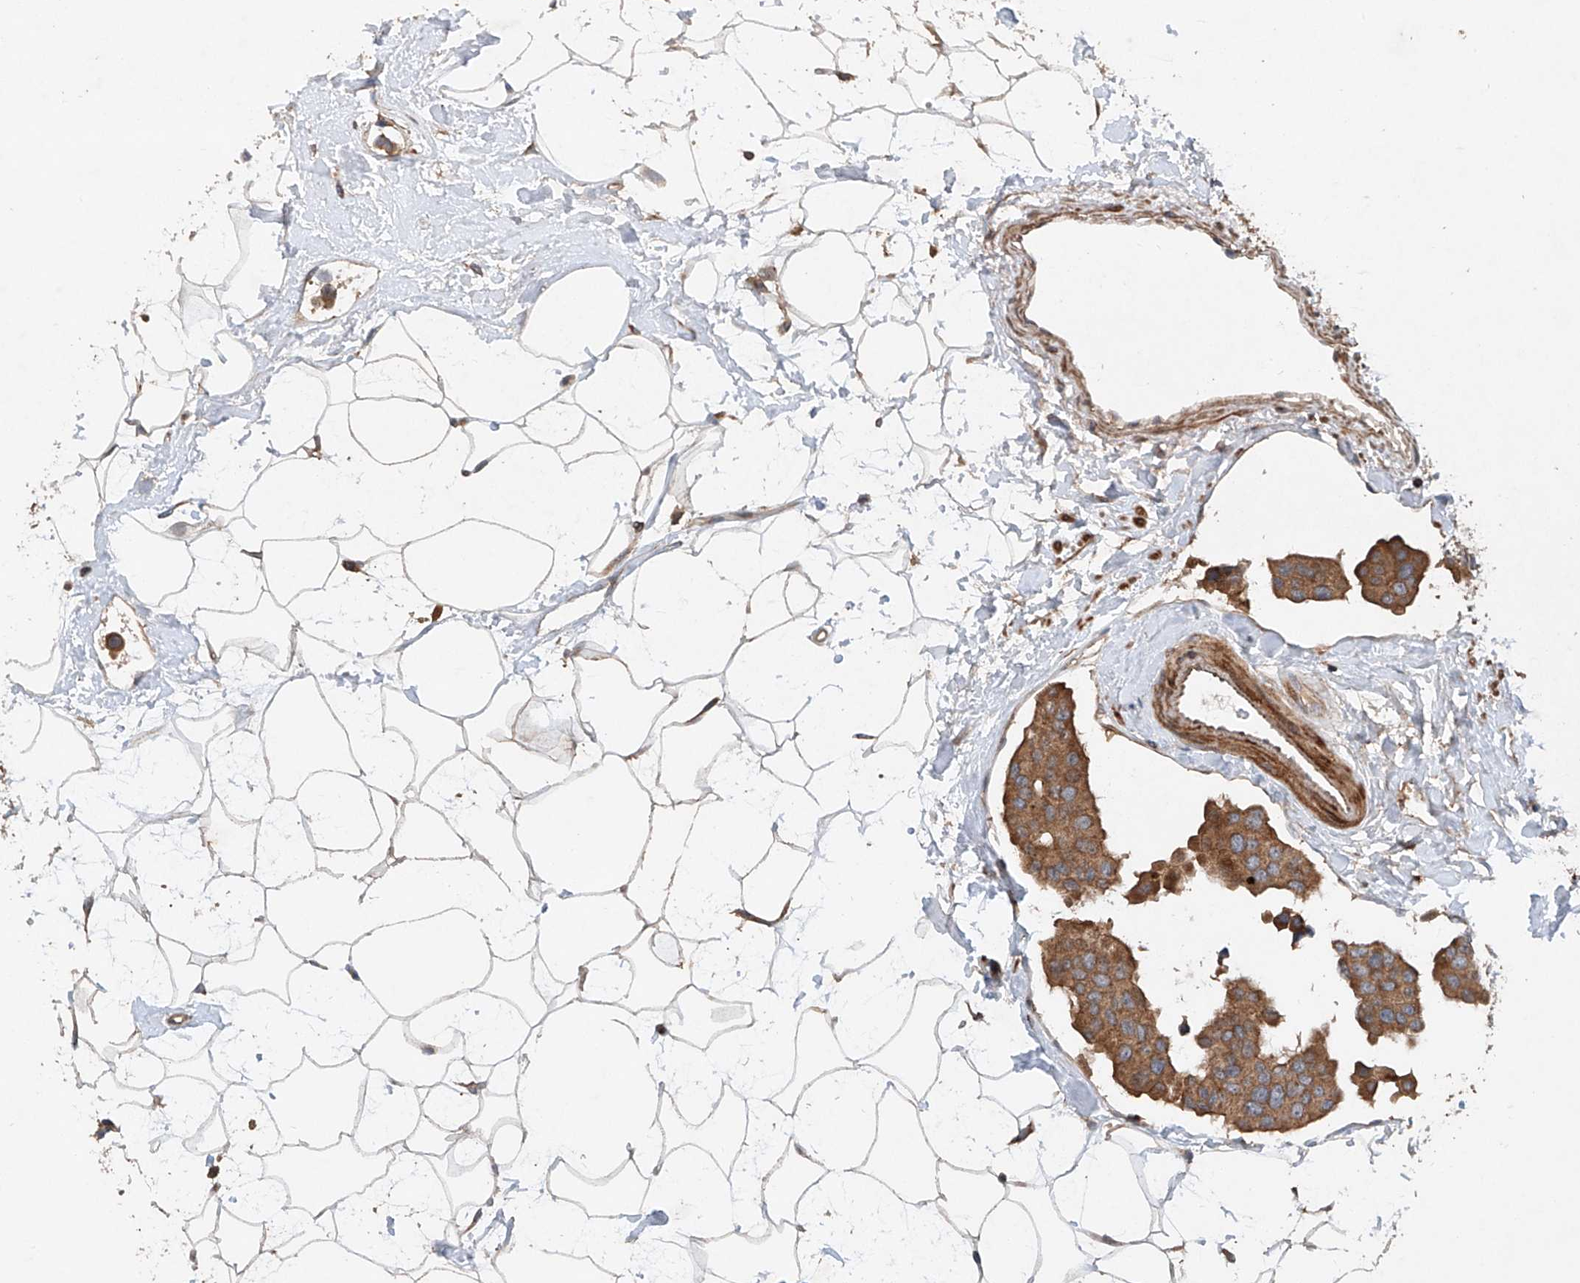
{"staining": {"intensity": "moderate", "quantity": ">75%", "location": "cytoplasmic/membranous"}, "tissue": "breast cancer", "cell_type": "Tumor cells", "image_type": "cancer", "snomed": [{"axis": "morphology", "description": "Normal tissue, NOS"}, {"axis": "morphology", "description": "Duct carcinoma"}, {"axis": "topography", "description": "Breast"}], "caption": "An image of human breast cancer (infiltrating ductal carcinoma) stained for a protein displays moderate cytoplasmic/membranous brown staining in tumor cells.", "gene": "CEP85L", "patient": {"sex": "female", "age": 39}}